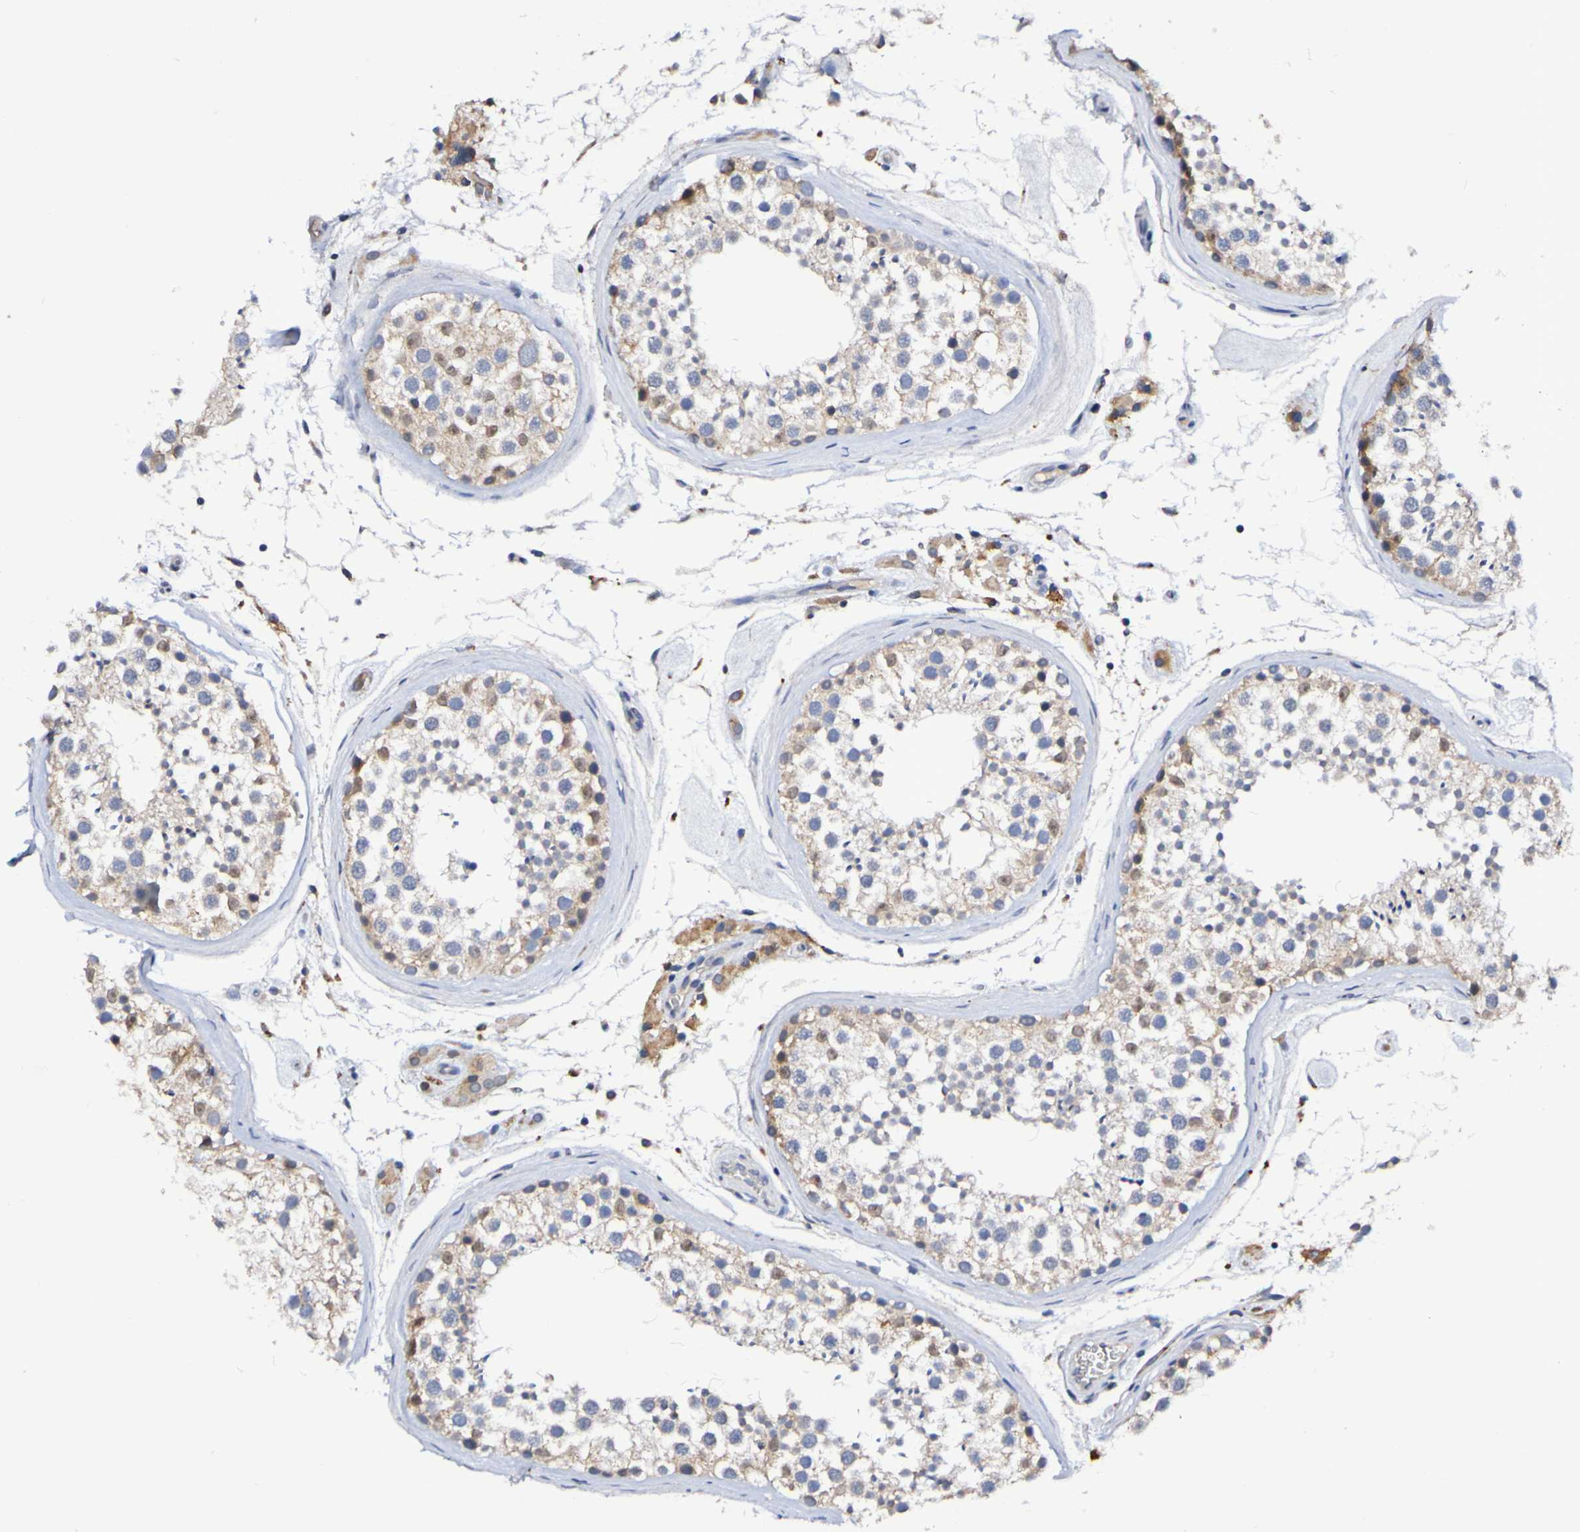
{"staining": {"intensity": "moderate", "quantity": ">75%", "location": "cytoplasmic/membranous"}, "tissue": "testis", "cell_type": "Cells in seminiferous ducts", "image_type": "normal", "snomed": [{"axis": "morphology", "description": "Normal tissue, NOS"}, {"axis": "topography", "description": "Testis"}], "caption": "IHC photomicrograph of benign testis stained for a protein (brown), which shows medium levels of moderate cytoplasmic/membranous positivity in about >75% of cells in seminiferous ducts.", "gene": "PTP4A2", "patient": {"sex": "male", "age": 46}}